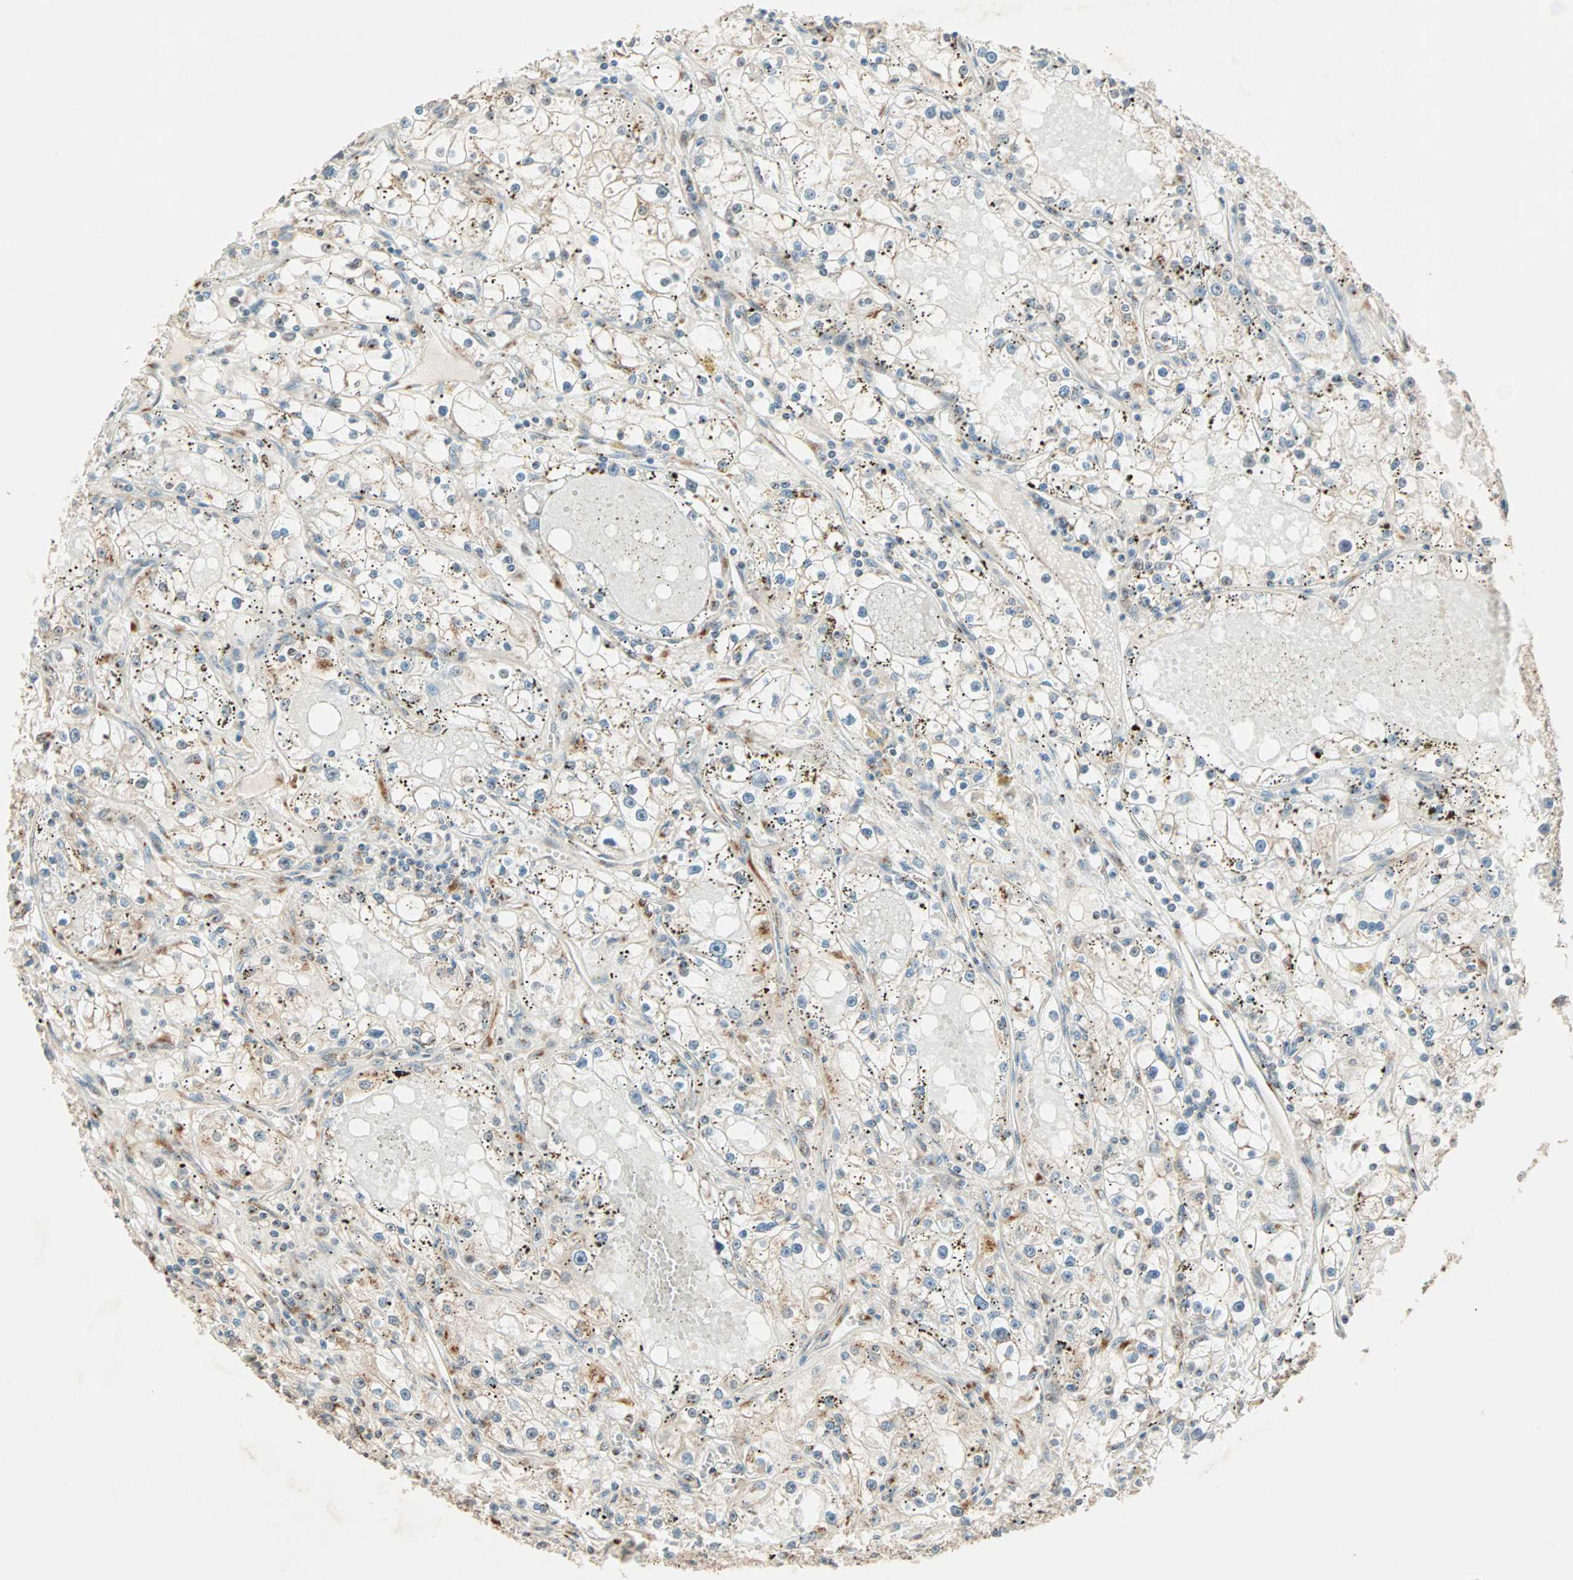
{"staining": {"intensity": "weak", "quantity": "<25%", "location": "cytoplasmic/membranous"}, "tissue": "renal cancer", "cell_type": "Tumor cells", "image_type": "cancer", "snomed": [{"axis": "morphology", "description": "Adenocarcinoma, NOS"}, {"axis": "topography", "description": "Kidney"}], "caption": "IHC micrograph of renal cancer (adenocarcinoma) stained for a protein (brown), which reveals no positivity in tumor cells.", "gene": "PRDM2", "patient": {"sex": "male", "age": 56}}